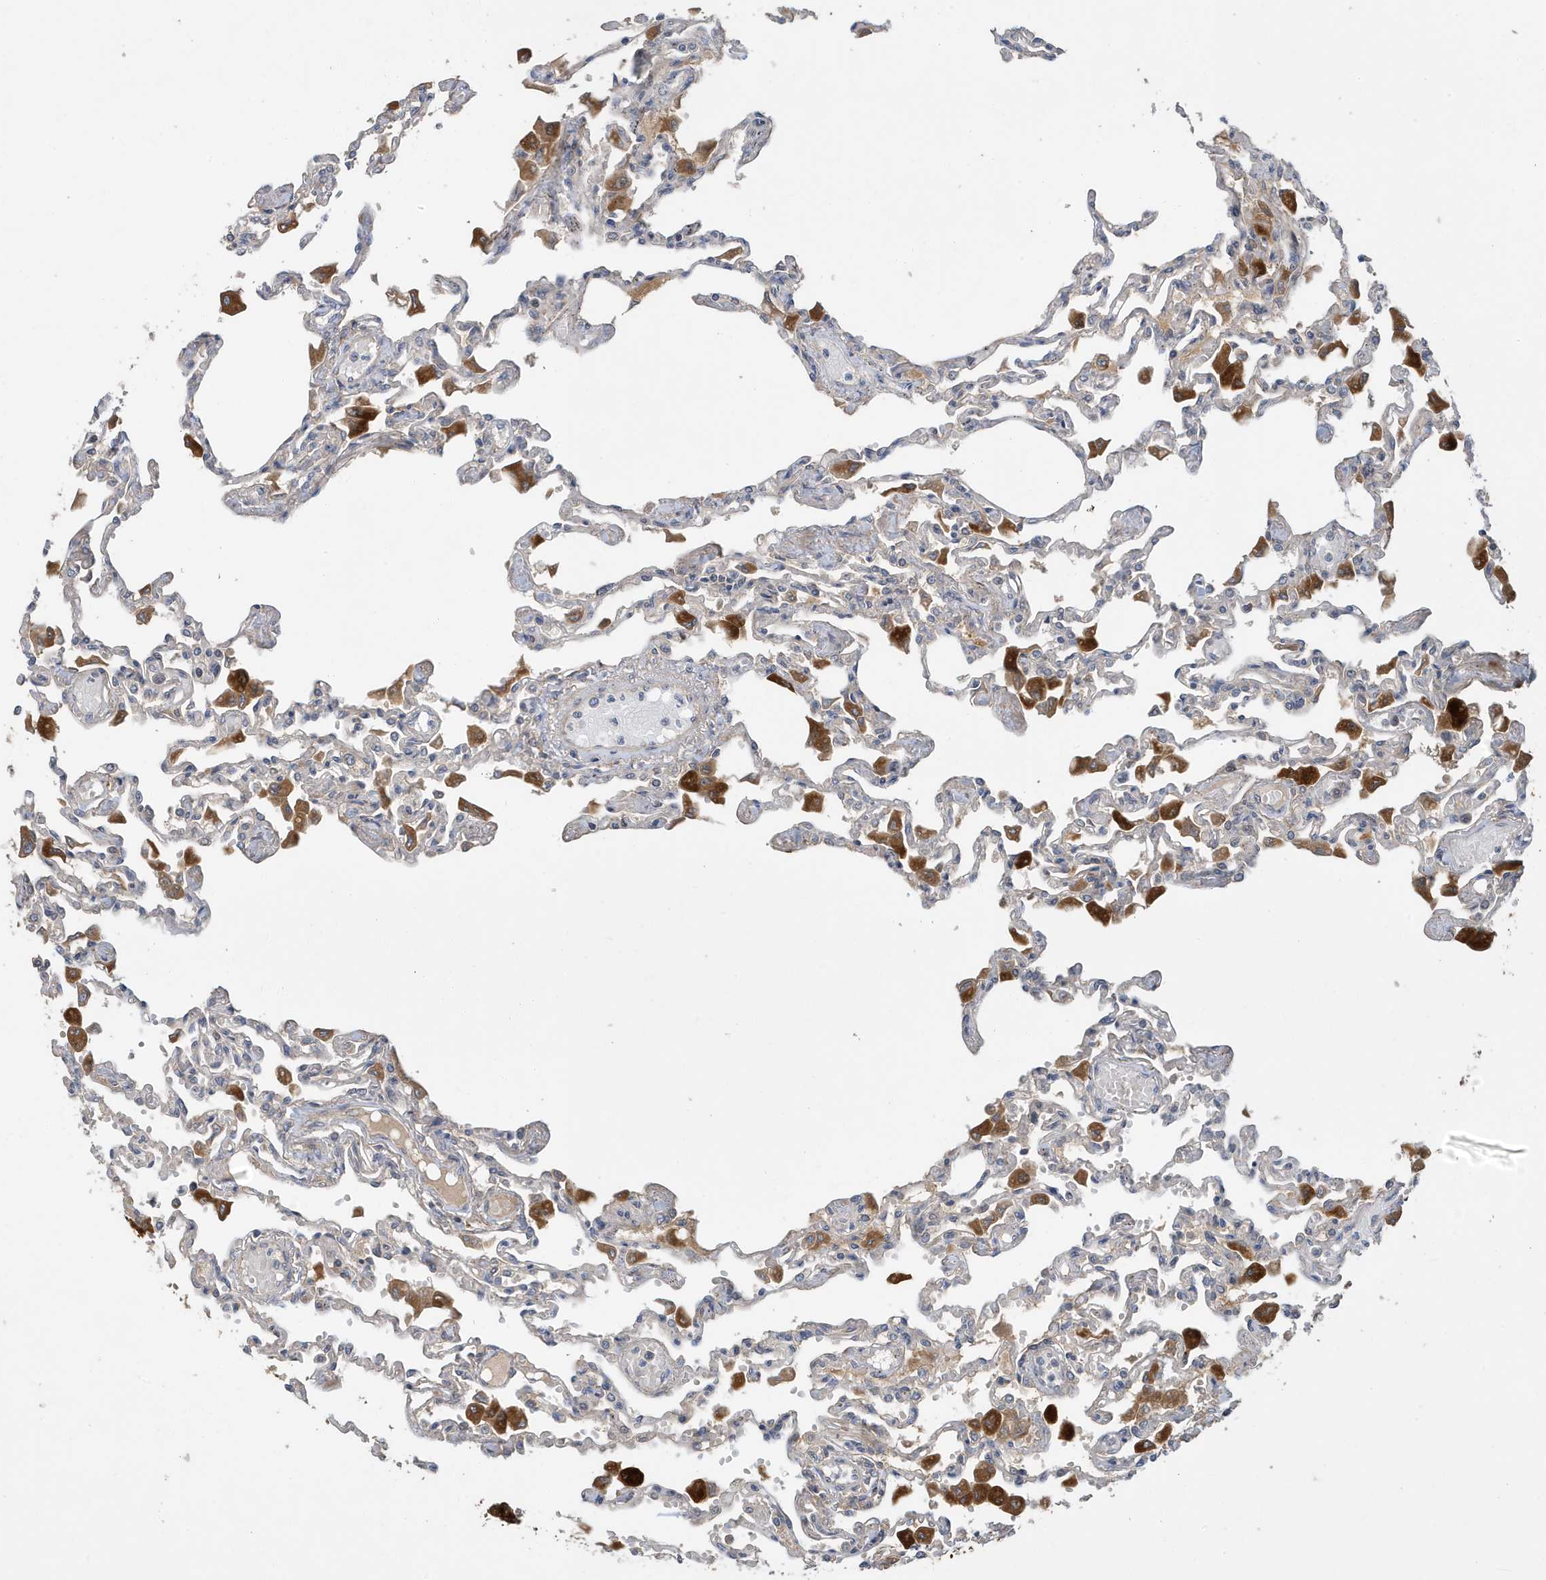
{"staining": {"intensity": "negative", "quantity": "none", "location": "none"}, "tissue": "lung", "cell_type": "Alveolar cells", "image_type": "normal", "snomed": [{"axis": "morphology", "description": "Normal tissue, NOS"}, {"axis": "topography", "description": "Bronchus"}, {"axis": "topography", "description": "Lung"}], "caption": "Alveolar cells show no significant positivity in benign lung. The staining is performed using DAB brown chromogen with nuclei counter-stained in using hematoxylin.", "gene": "LAPTM4A", "patient": {"sex": "female", "age": 49}}